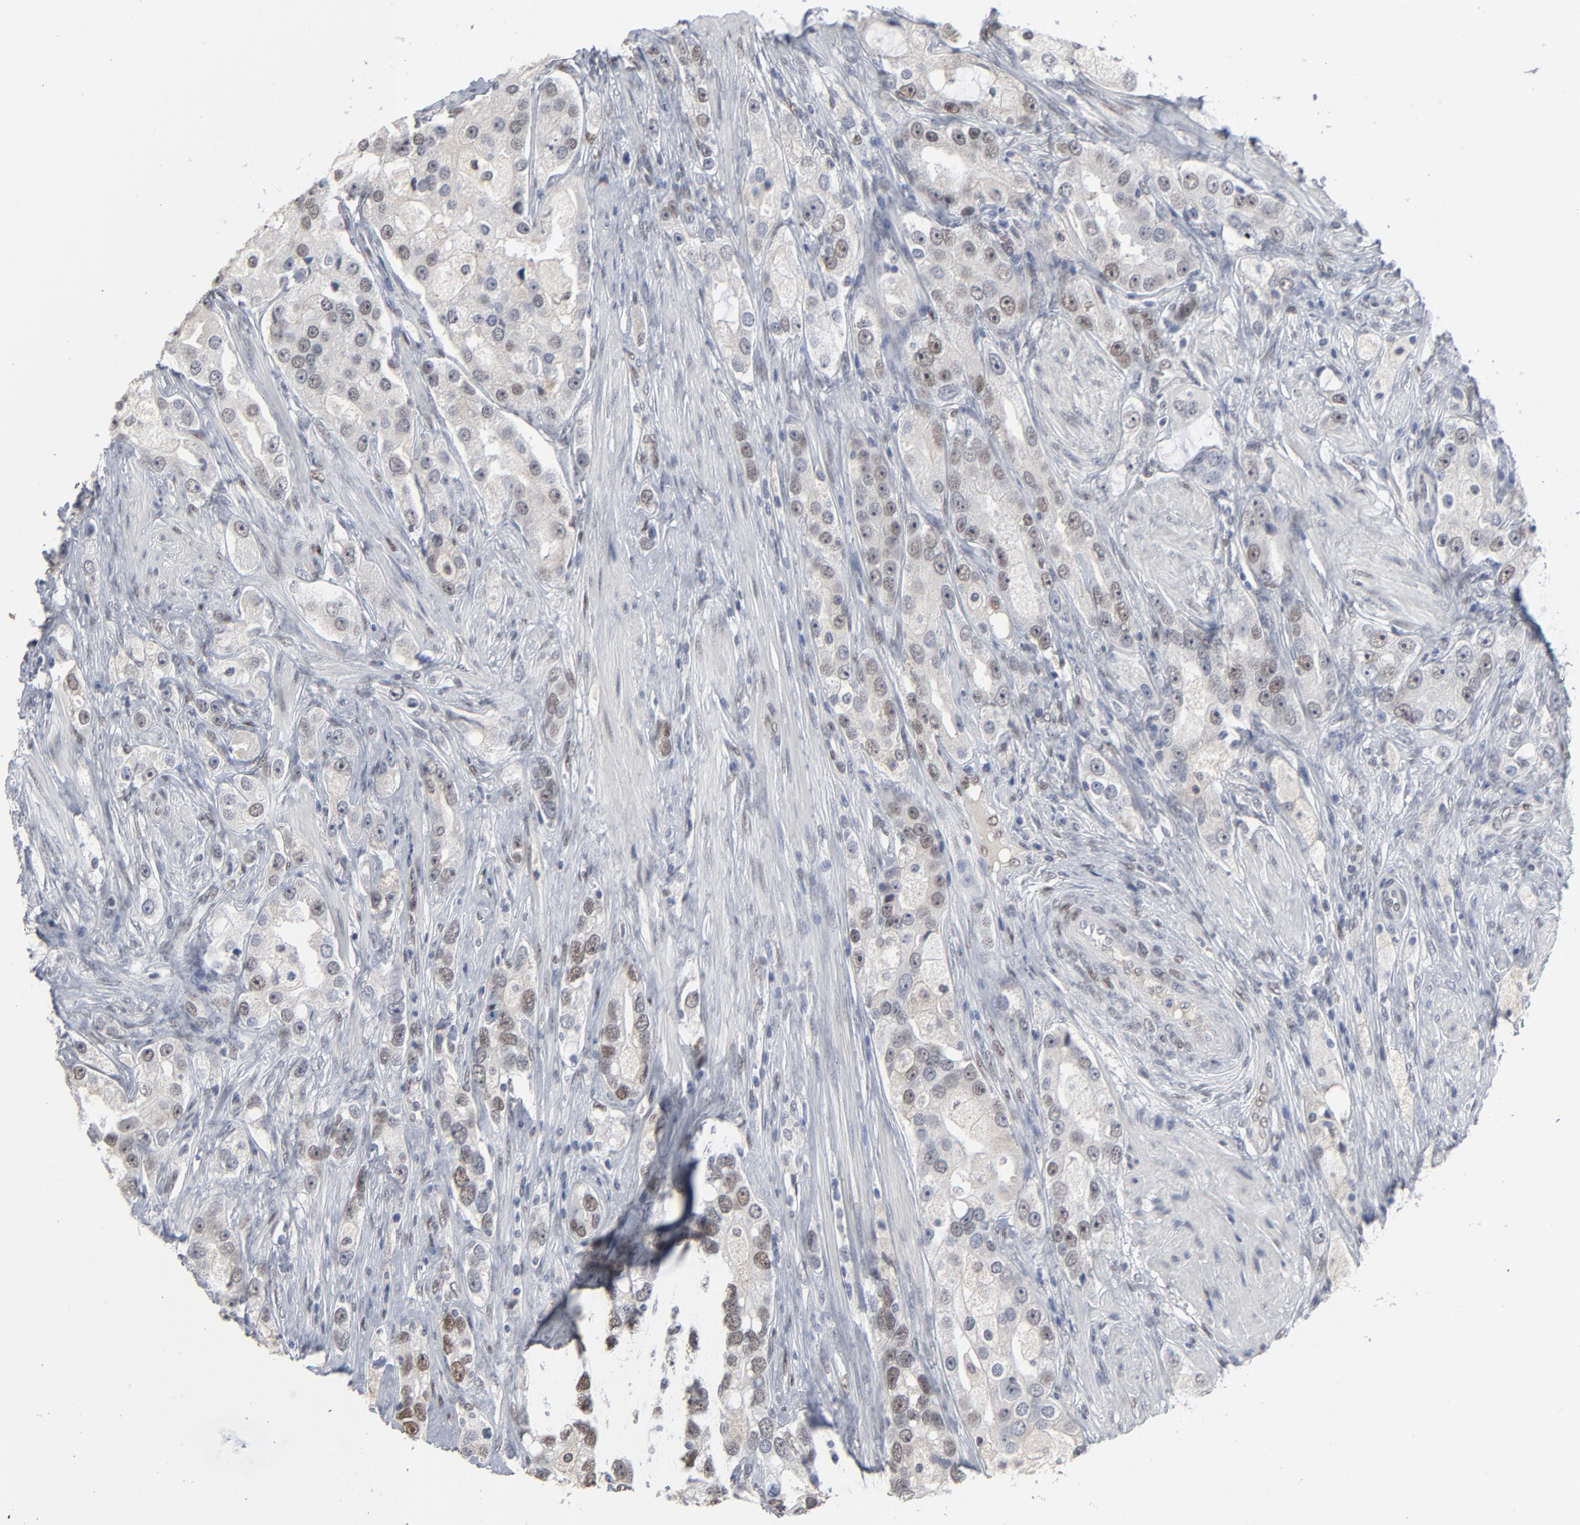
{"staining": {"intensity": "weak", "quantity": "25%-75%", "location": "nuclear"}, "tissue": "prostate cancer", "cell_type": "Tumor cells", "image_type": "cancer", "snomed": [{"axis": "morphology", "description": "Adenocarcinoma, High grade"}, {"axis": "topography", "description": "Prostate"}], "caption": "Prostate cancer (adenocarcinoma (high-grade)) stained with DAB immunohistochemistry exhibits low levels of weak nuclear staining in approximately 25%-75% of tumor cells.", "gene": "ATF7", "patient": {"sex": "male", "age": 63}}